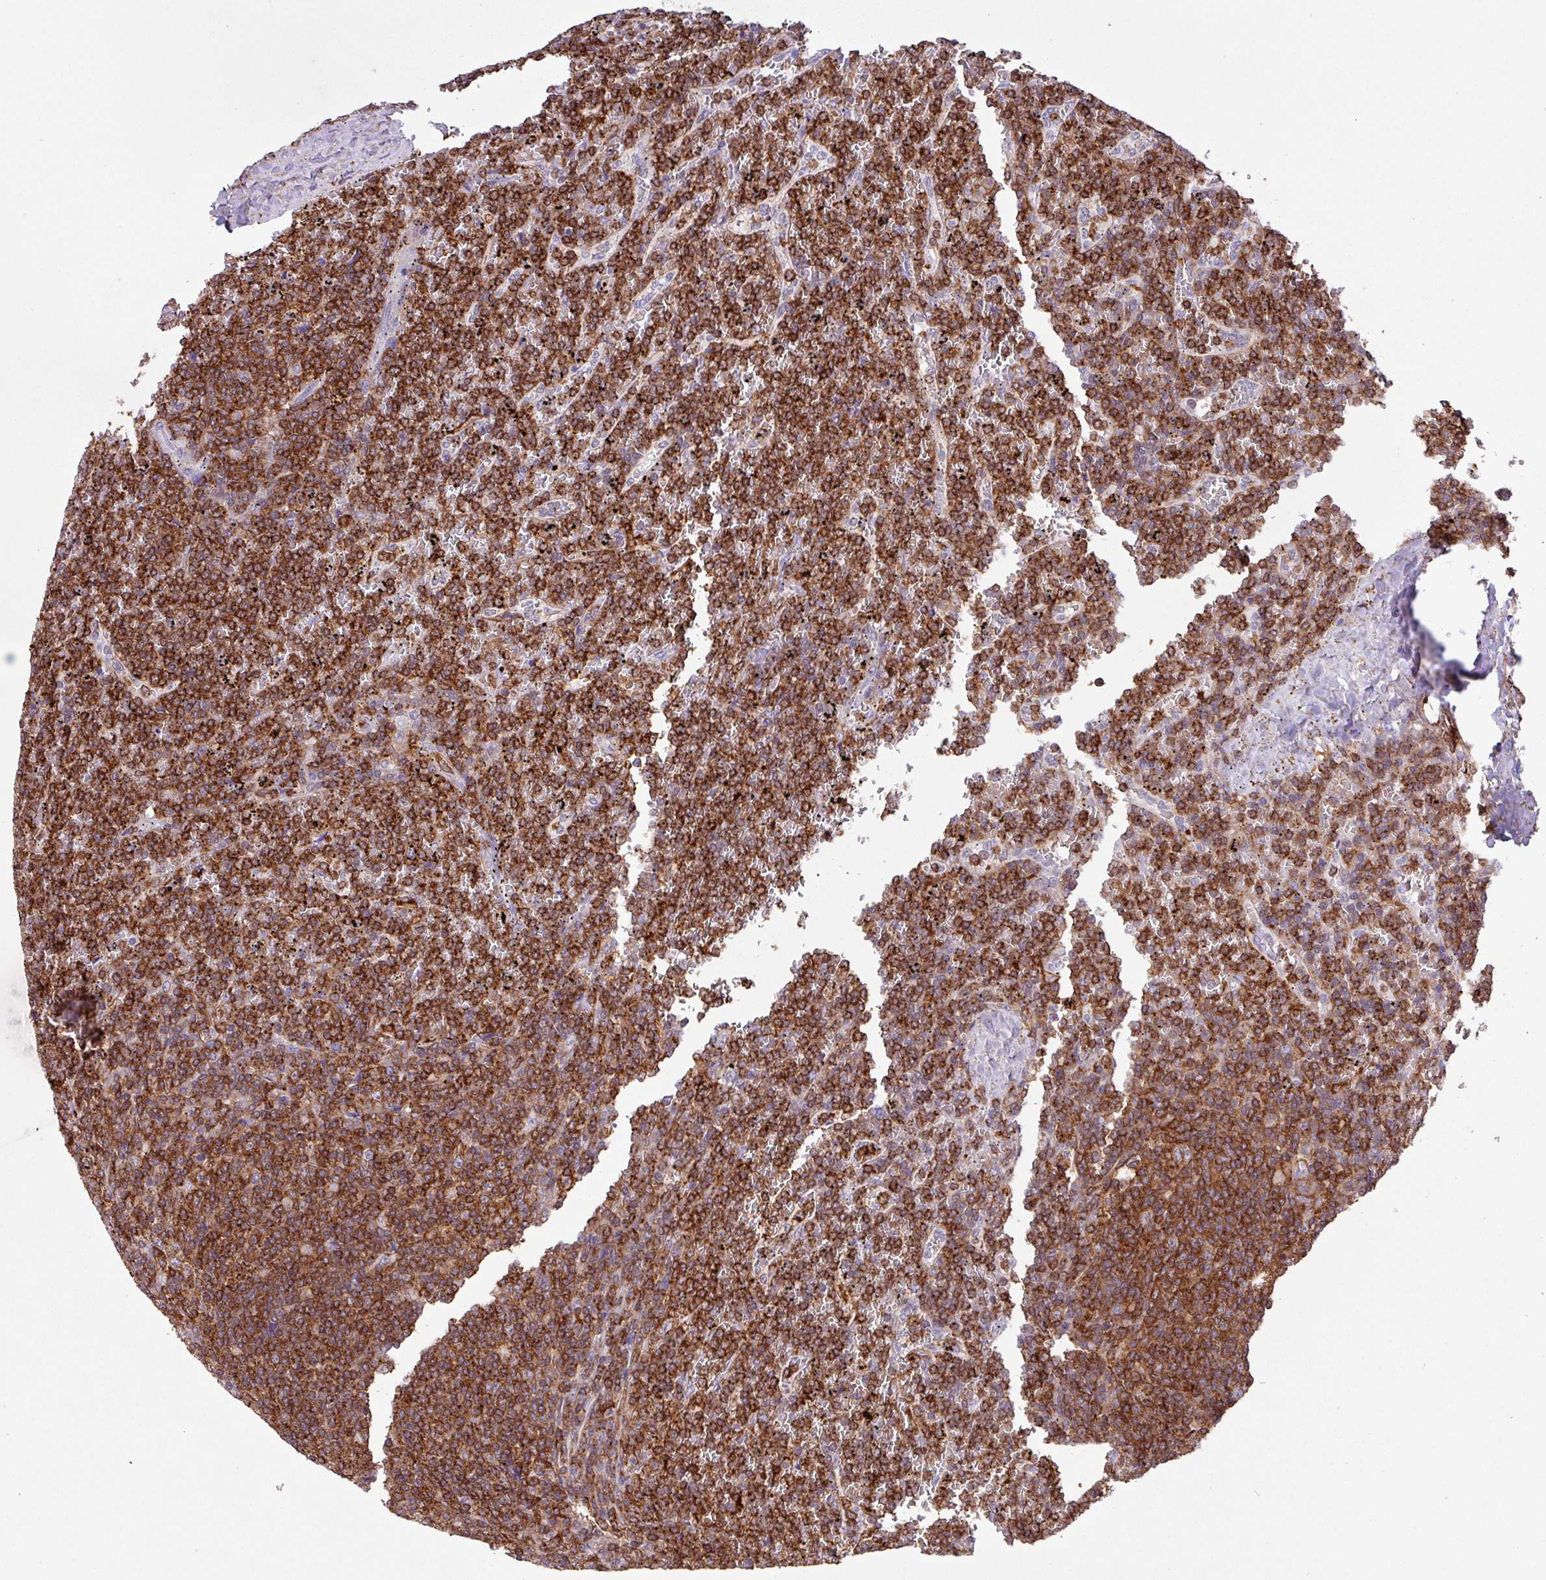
{"staining": {"intensity": "strong", "quantity": ">75%", "location": "cytoplasmic/membranous"}, "tissue": "lymphoma", "cell_type": "Tumor cells", "image_type": "cancer", "snomed": [{"axis": "morphology", "description": "Malignant lymphoma, non-Hodgkin's type, Low grade"}, {"axis": "topography", "description": "Spleen"}], "caption": "Immunohistochemistry (IHC) micrograph of neoplastic tissue: malignant lymphoma, non-Hodgkin's type (low-grade) stained using IHC demonstrates high levels of strong protein expression localized specifically in the cytoplasmic/membranous of tumor cells, appearing as a cytoplasmic/membranous brown color.", "gene": "PPP1R18", "patient": {"sex": "female", "age": 19}}